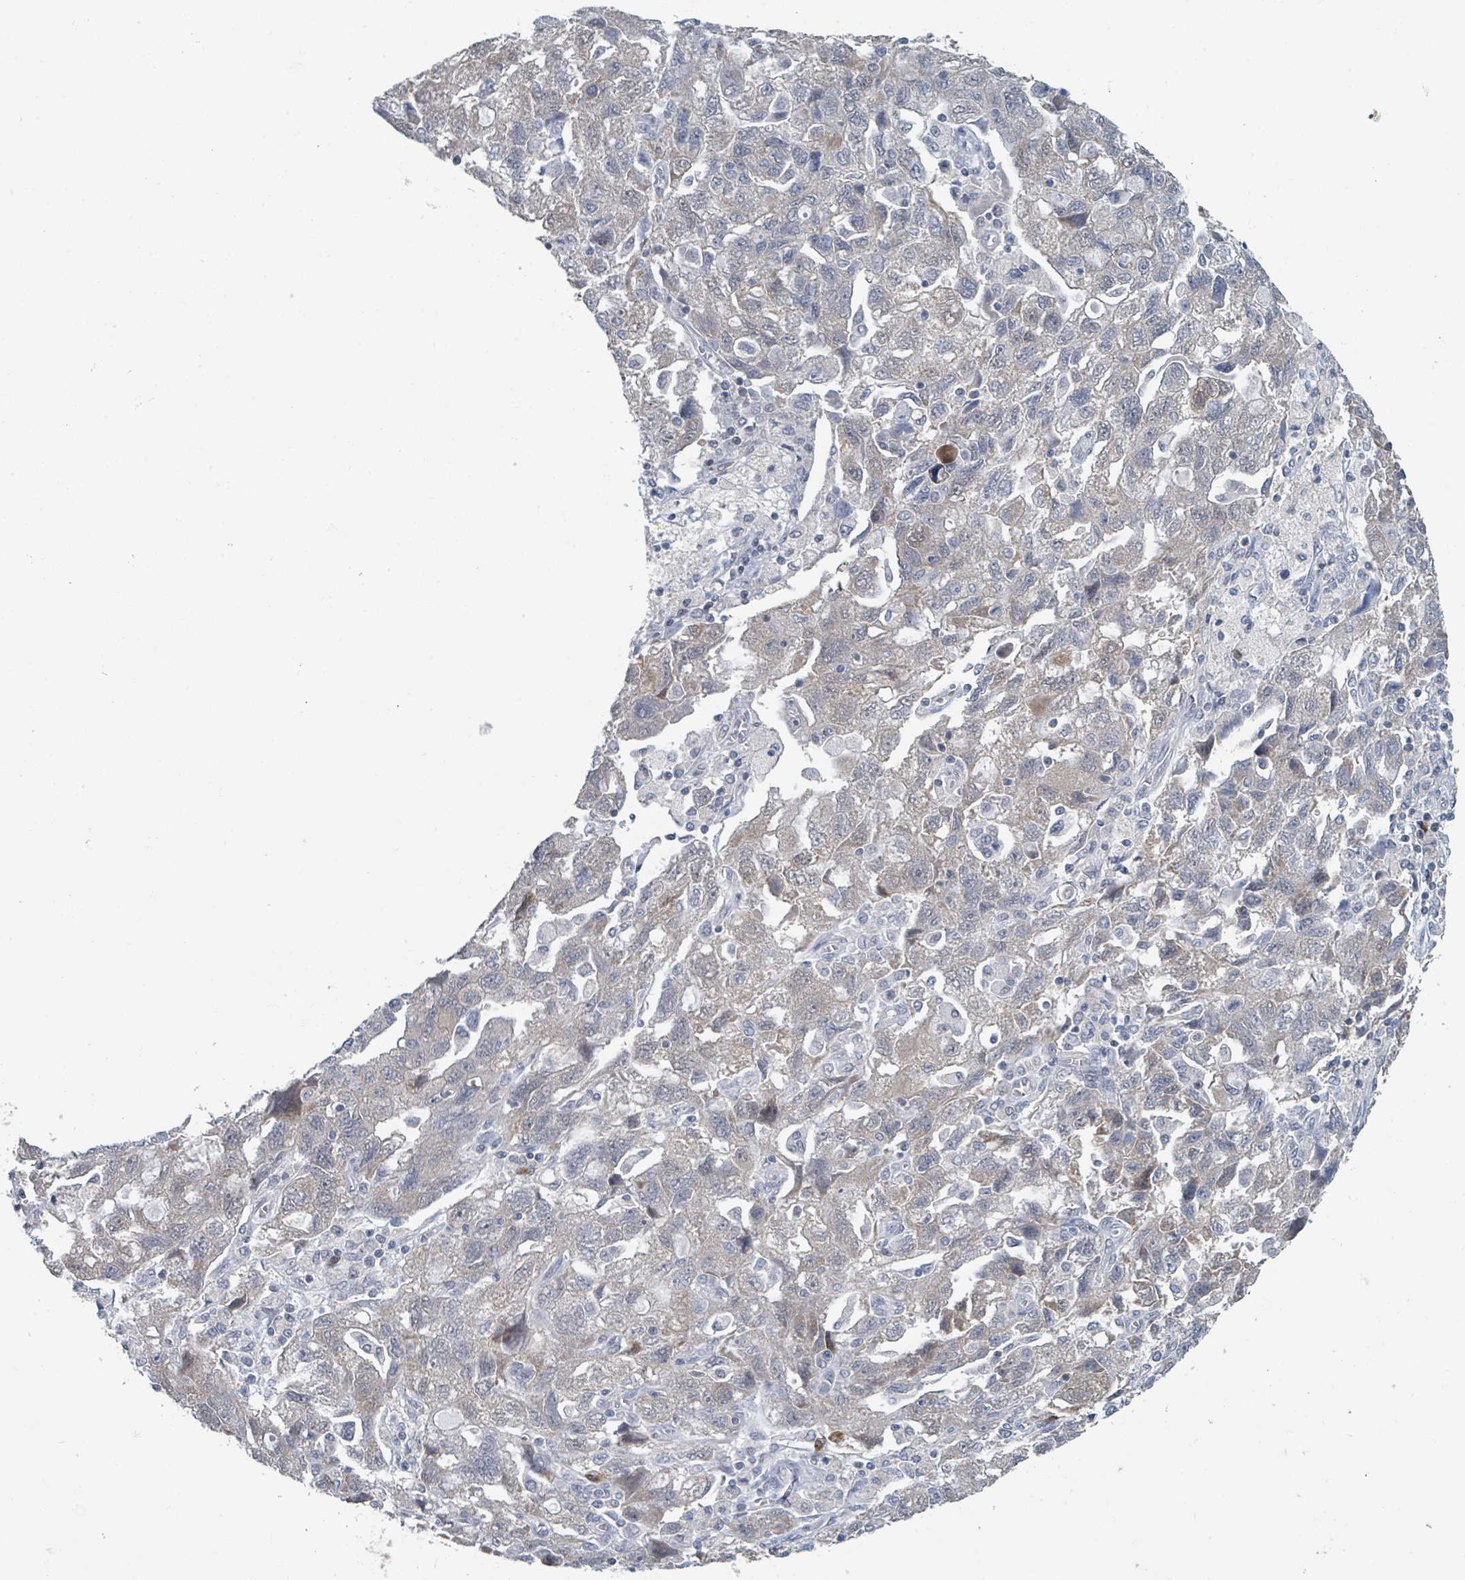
{"staining": {"intensity": "negative", "quantity": "none", "location": "none"}, "tissue": "ovarian cancer", "cell_type": "Tumor cells", "image_type": "cancer", "snomed": [{"axis": "morphology", "description": "Carcinoma, NOS"}, {"axis": "morphology", "description": "Cystadenocarcinoma, serous, NOS"}, {"axis": "topography", "description": "Ovary"}], "caption": "Photomicrograph shows no protein staining in tumor cells of ovarian cancer (carcinoma) tissue.", "gene": "ANKRD55", "patient": {"sex": "female", "age": 69}}